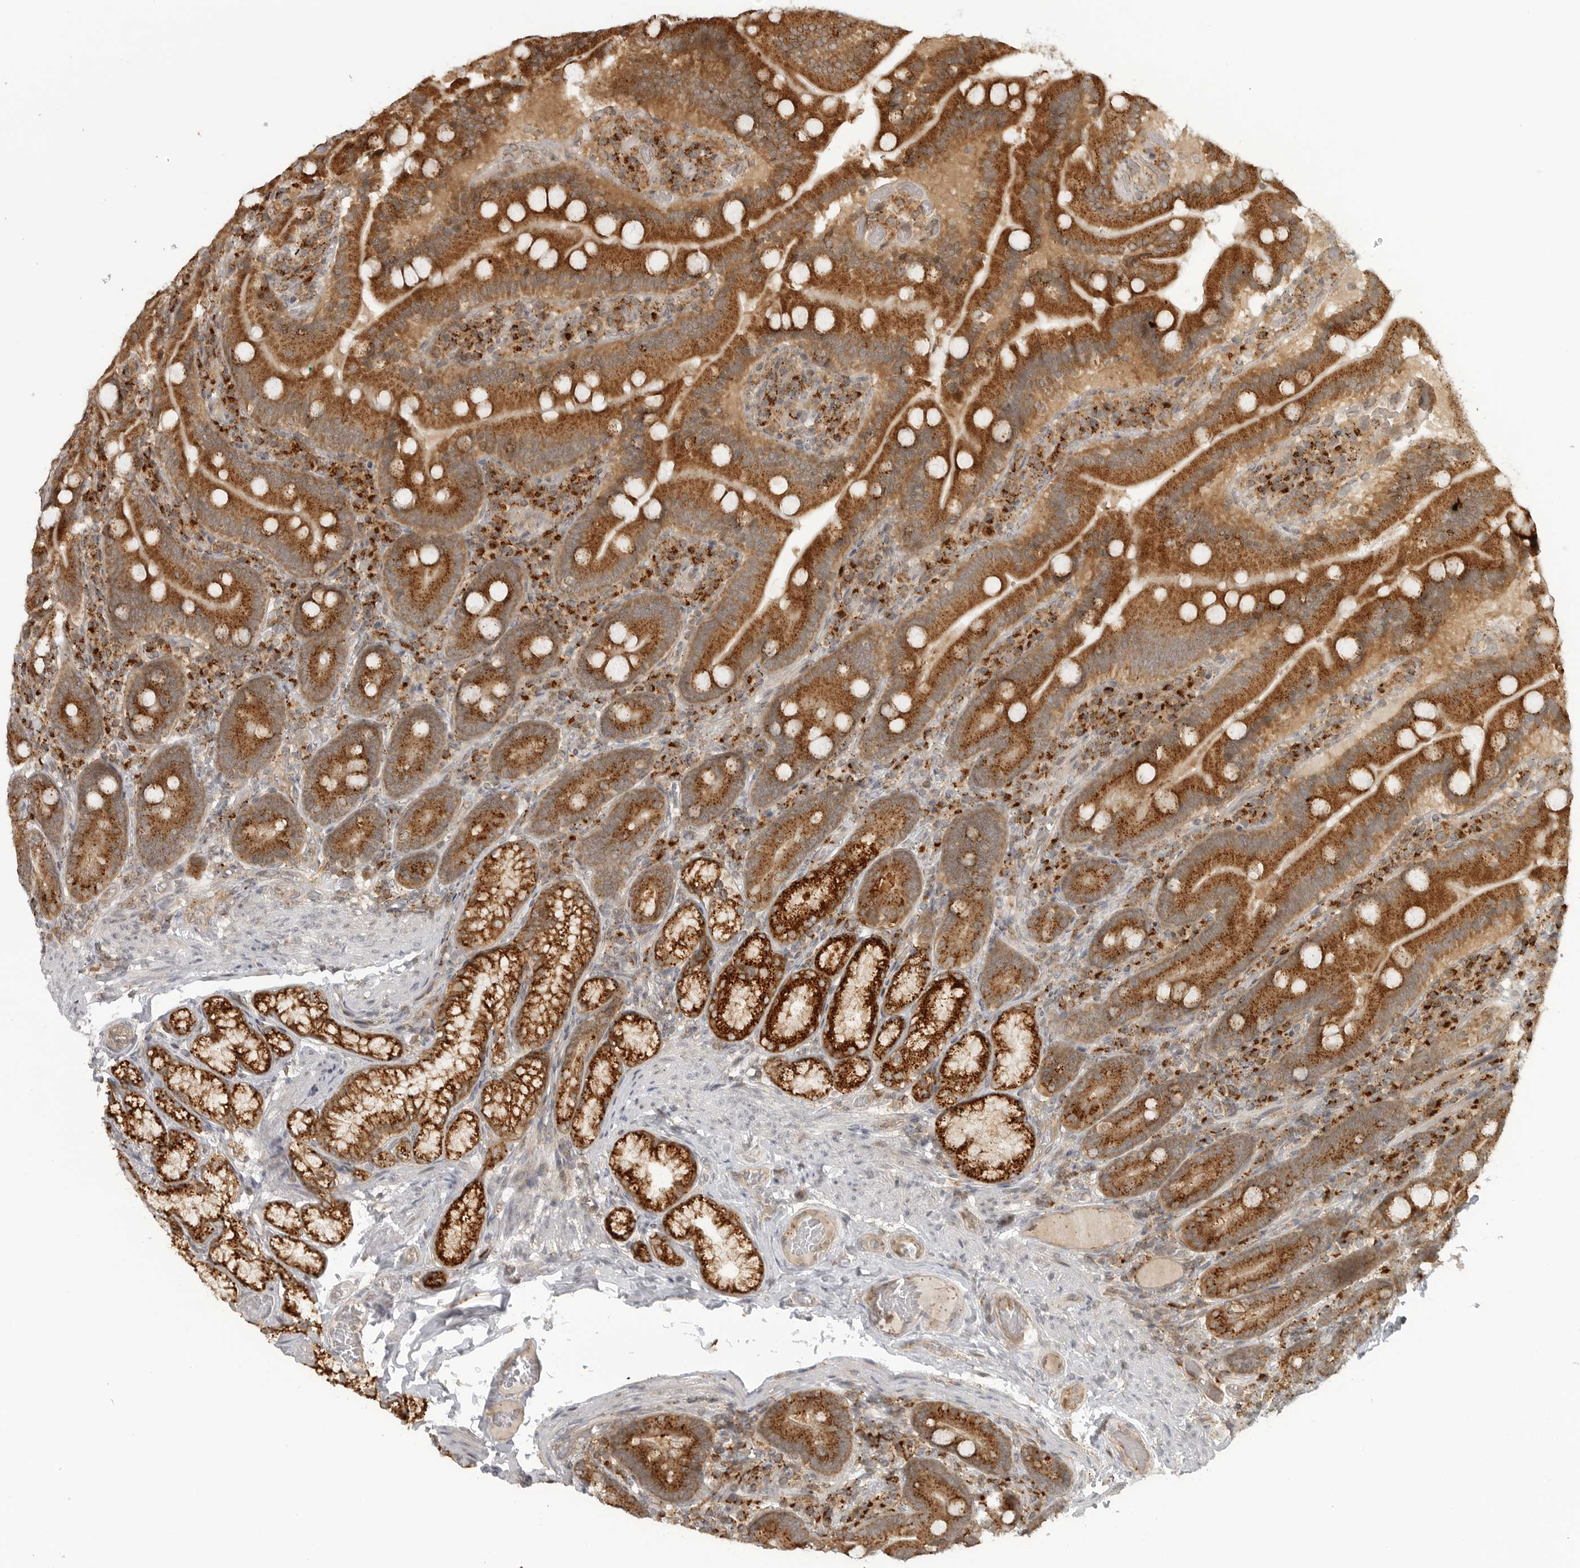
{"staining": {"intensity": "strong", "quantity": ">75%", "location": "cytoplasmic/membranous"}, "tissue": "duodenum", "cell_type": "Glandular cells", "image_type": "normal", "snomed": [{"axis": "morphology", "description": "Normal tissue, NOS"}, {"axis": "topography", "description": "Duodenum"}], "caption": "Immunohistochemistry micrograph of benign duodenum: duodenum stained using immunohistochemistry (IHC) displays high levels of strong protein expression localized specifically in the cytoplasmic/membranous of glandular cells, appearing as a cytoplasmic/membranous brown color.", "gene": "COPA", "patient": {"sex": "female", "age": 62}}